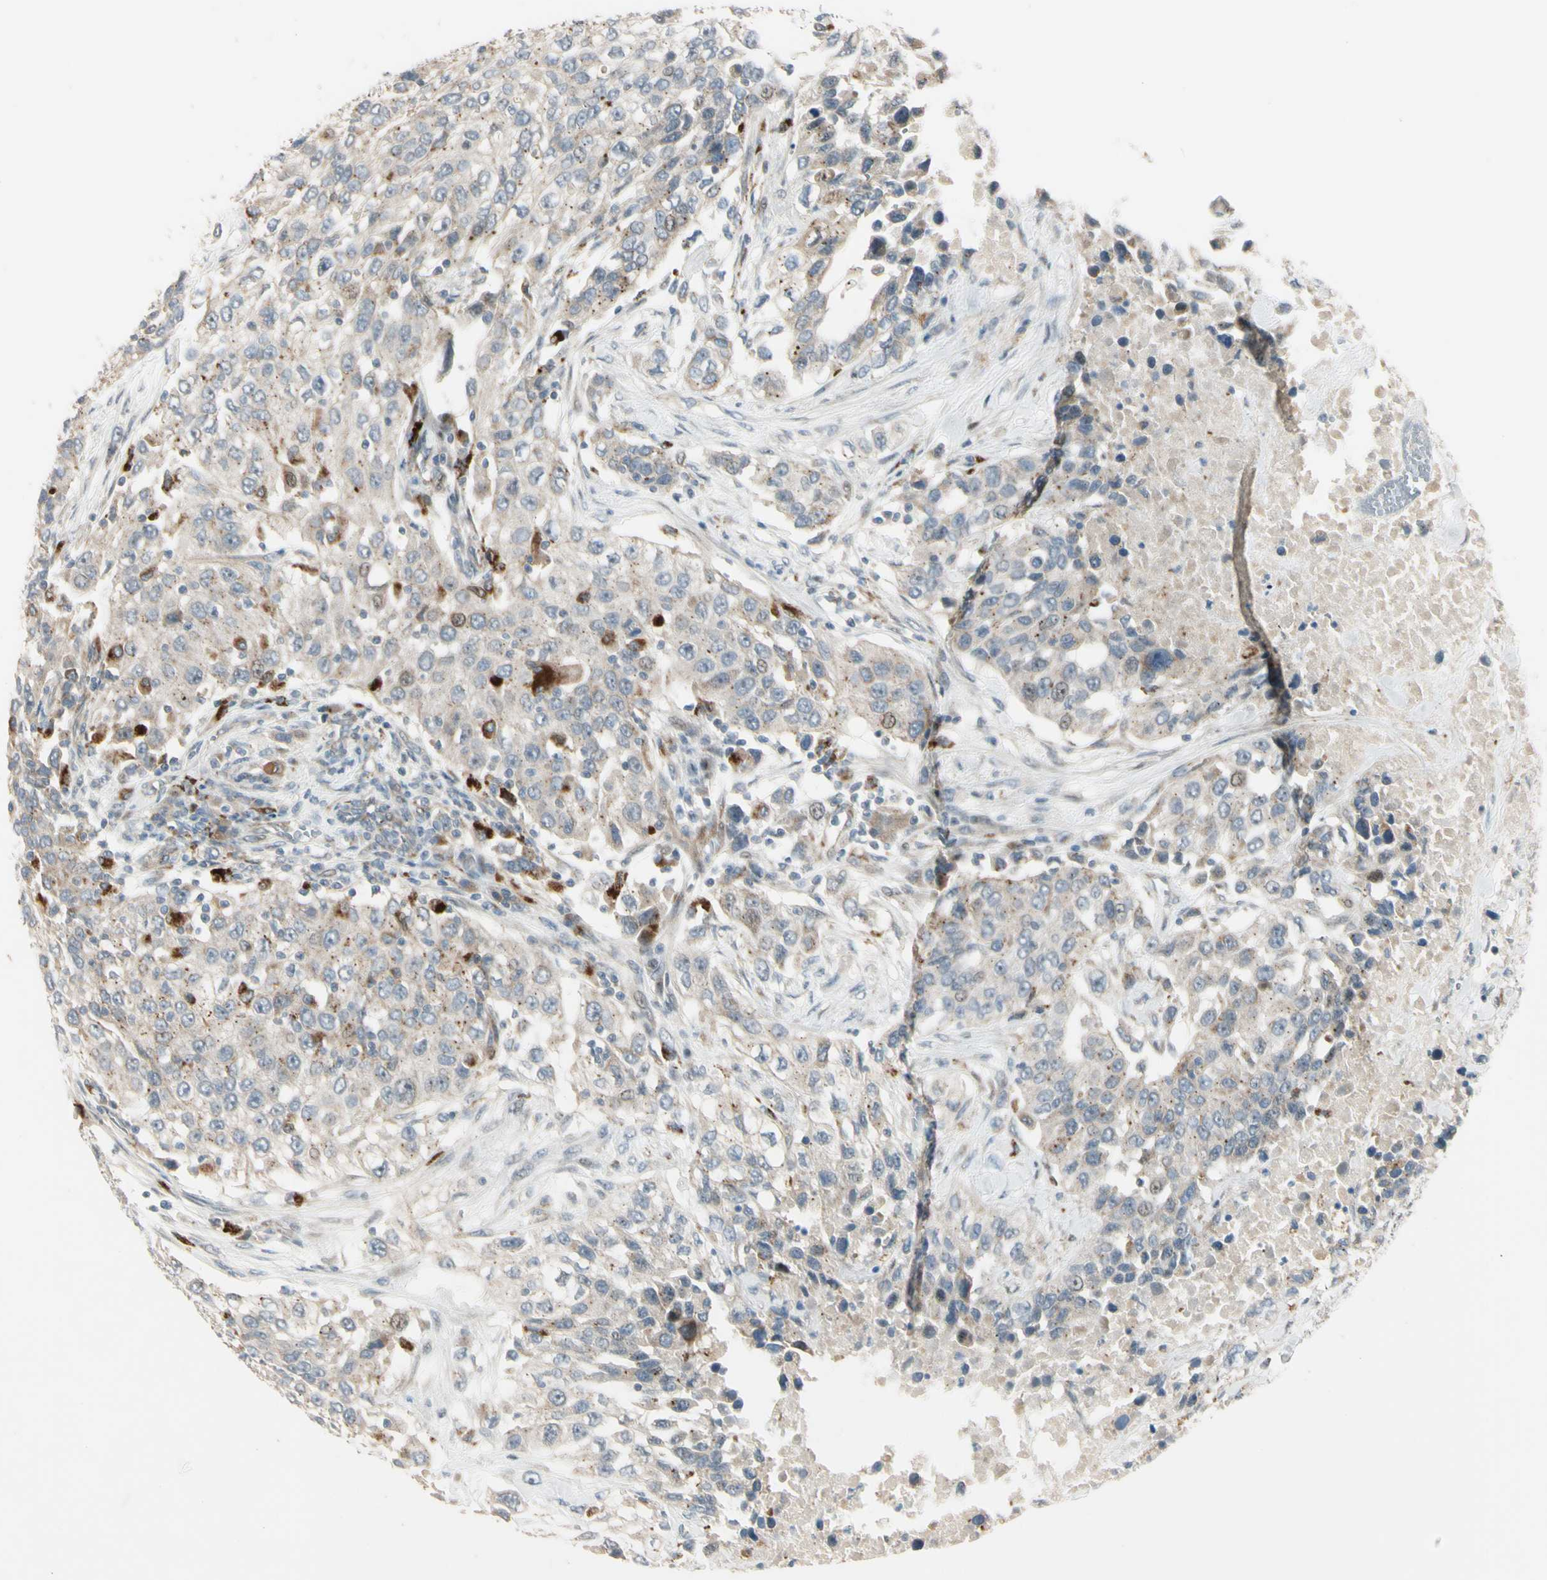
{"staining": {"intensity": "weak", "quantity": "<25%", "location": "cytoplasmic/membranous"}, "tissue": "urothelial cancer", "cell_type": "Tumor cells", "image_type": "cancer", "snomed": [{"axis": "morphology", "description": "Urothelial carcinoma, High grade"}, {"axis": "topography", "description": "Urinary bladder"}], "caption": "Immunohistochemistry (IHC) of urothelial cancer exhibits no positivity in tumor cells.", "gene": "NDFIP1", "patient": {"sex": "female", "age": 80}}